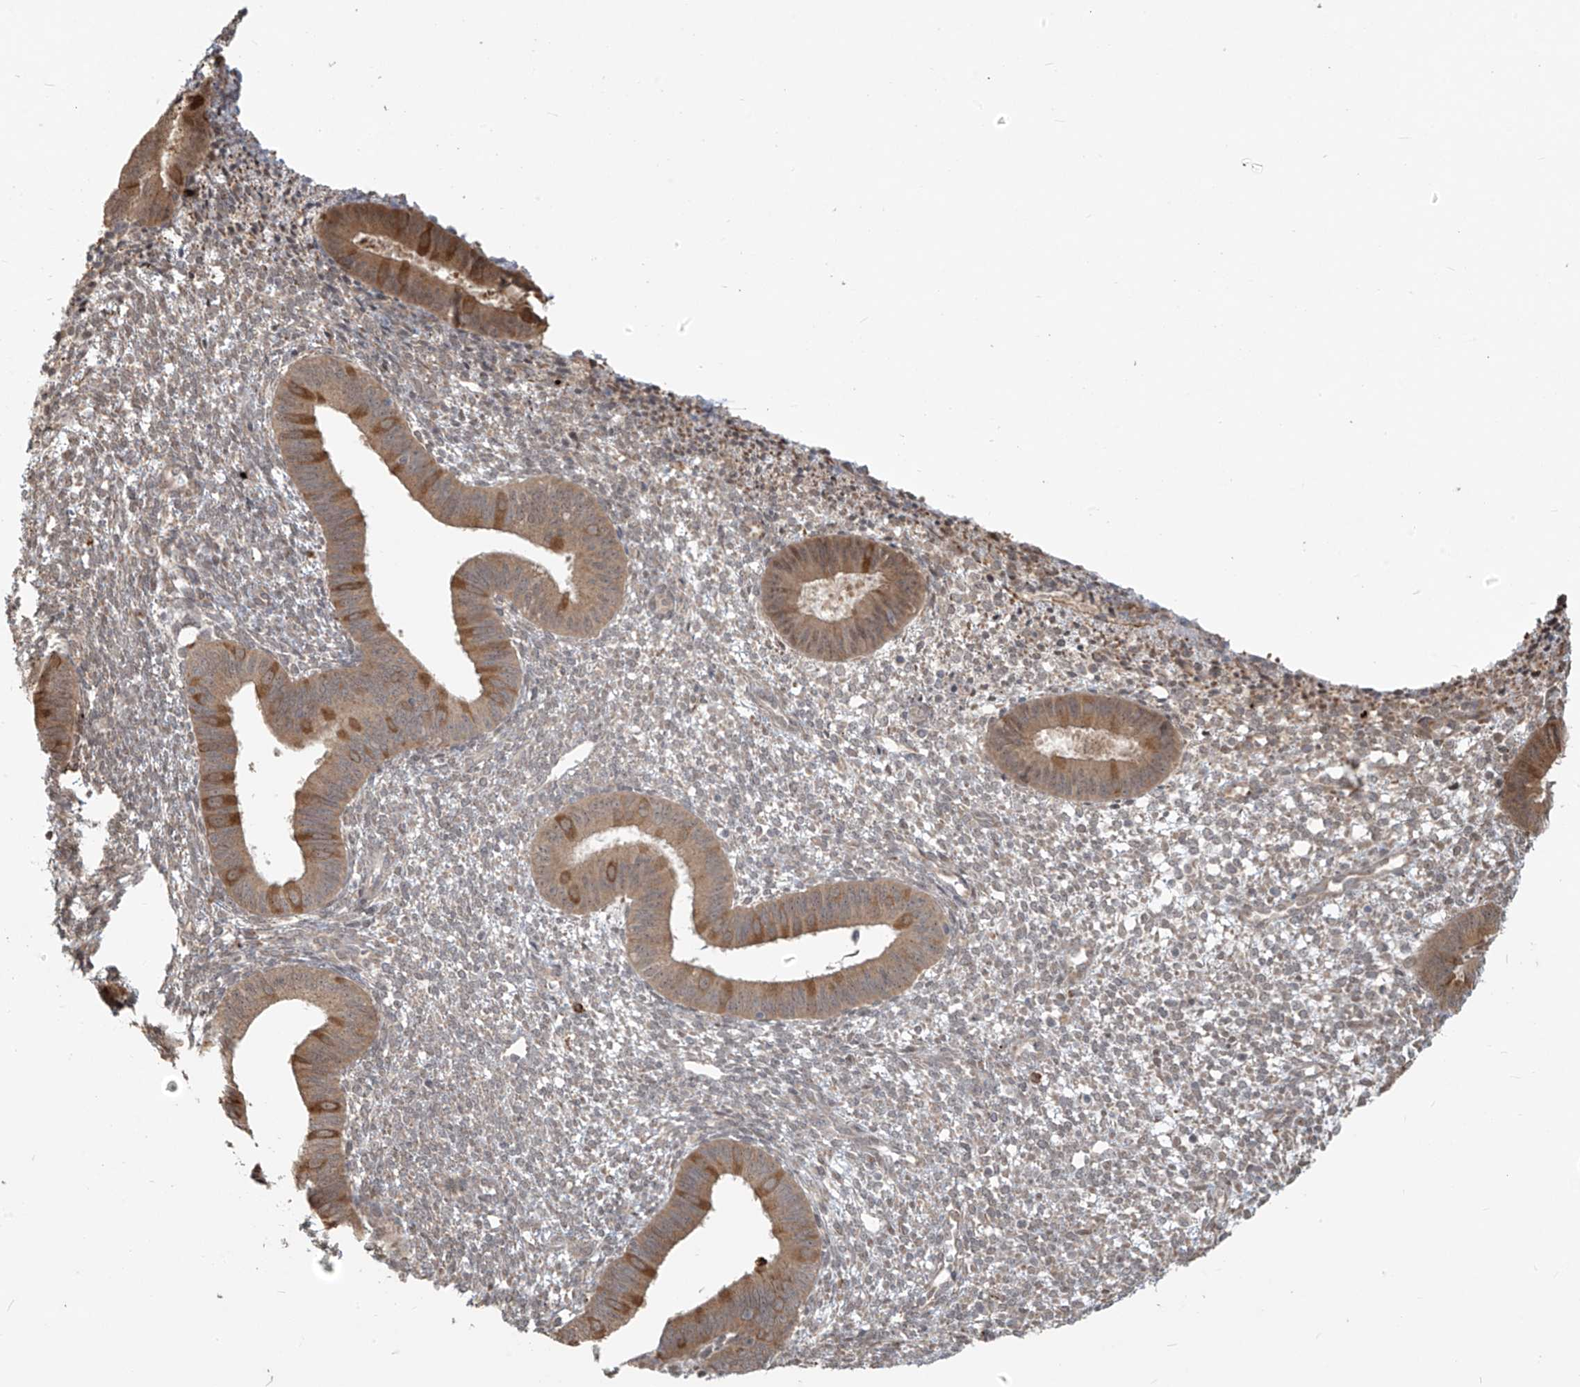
{"staining": {"intensity": "weak", "quantity": "25%-75%", "location": "cytoplasmic/membranous"}, "tissue": "endometrium", "cell_type": "Cells in endometrial stroma", "image_type": "normal", "snomed": [{"axis": "morphology", "description": "Normal tissue, NOS"}, {"axis": "topography", "description": "Endometrium"}], "caption": "High-magnification brightfield microscopy of benign endometrium stained with DAB (brown) and counterstained with hematoxylin (blue). cells in endometrial stroma exhibit weak cytoplasmic/membranous staining is seen in about25%-75% of cells. Using DAB (brown) and hematoxylin (blue) stains, captured at high magnification using brightfield microscopy.", "gene": "PLEKHM3", "patient": {"sex": "female", "age": 46}}